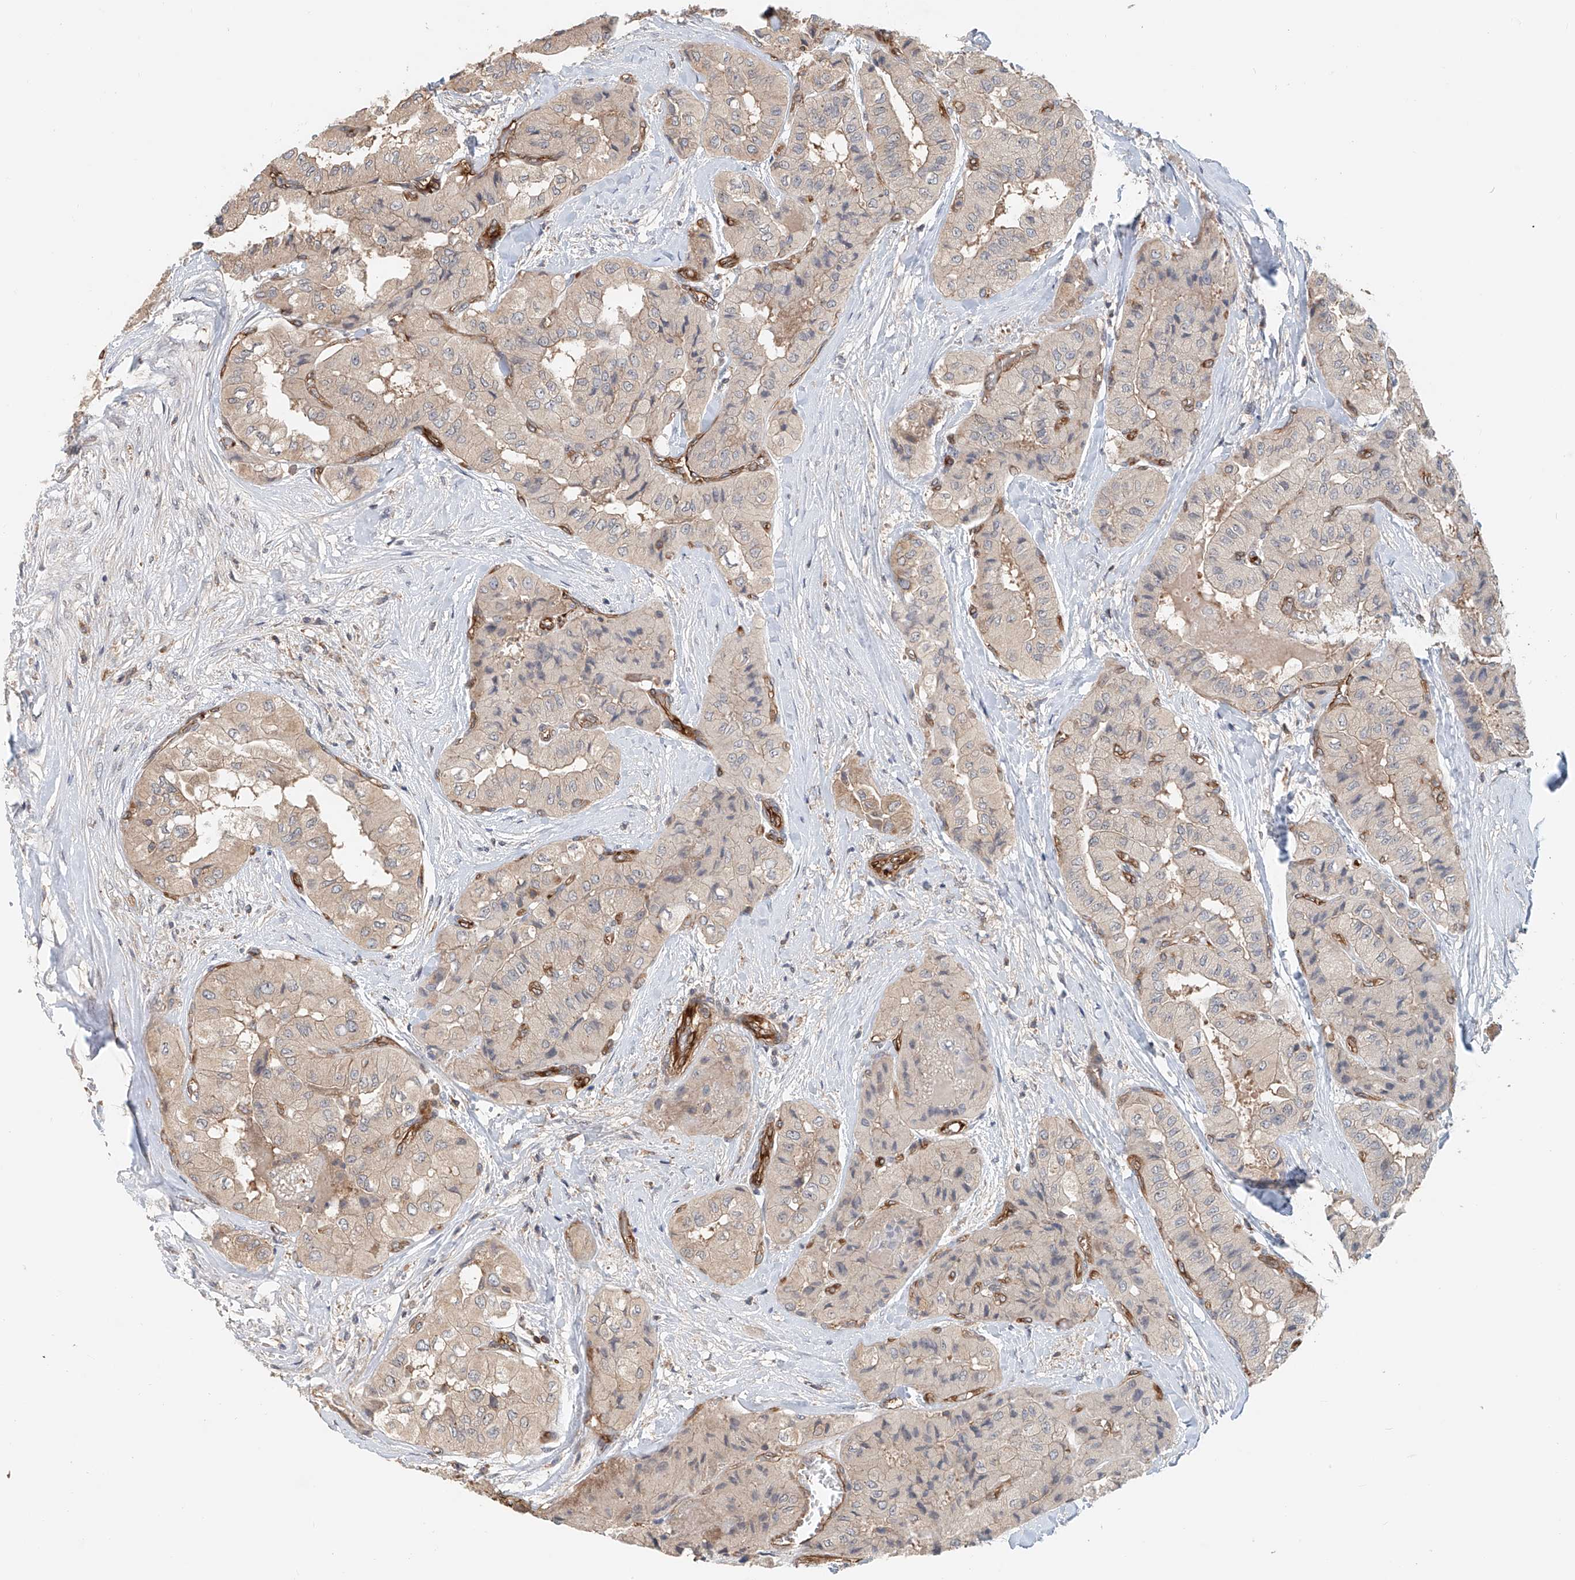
{"staining": {"intensity": "weak", "quantity": "25%-75%", "location": "cytoplasmic/membranous"}, "tissue": "thyroid cancer", "cell_type": "Tumor cells", "image_type": "cancer", "snomed": [{"axis": "morphology", "description": "Papillary adenocarcinoma, NOS"}, {"axis": "topography", "description": "Thyroid gland"}], "caption": "Thyroid cancer (papillary adenocarcinoma) tissue displays weak cytoplasmic/membranous positivity in about 25%-75% of tumor cells", "gene": "FRYL", "patient": {"sex": "female", "age": 59}}